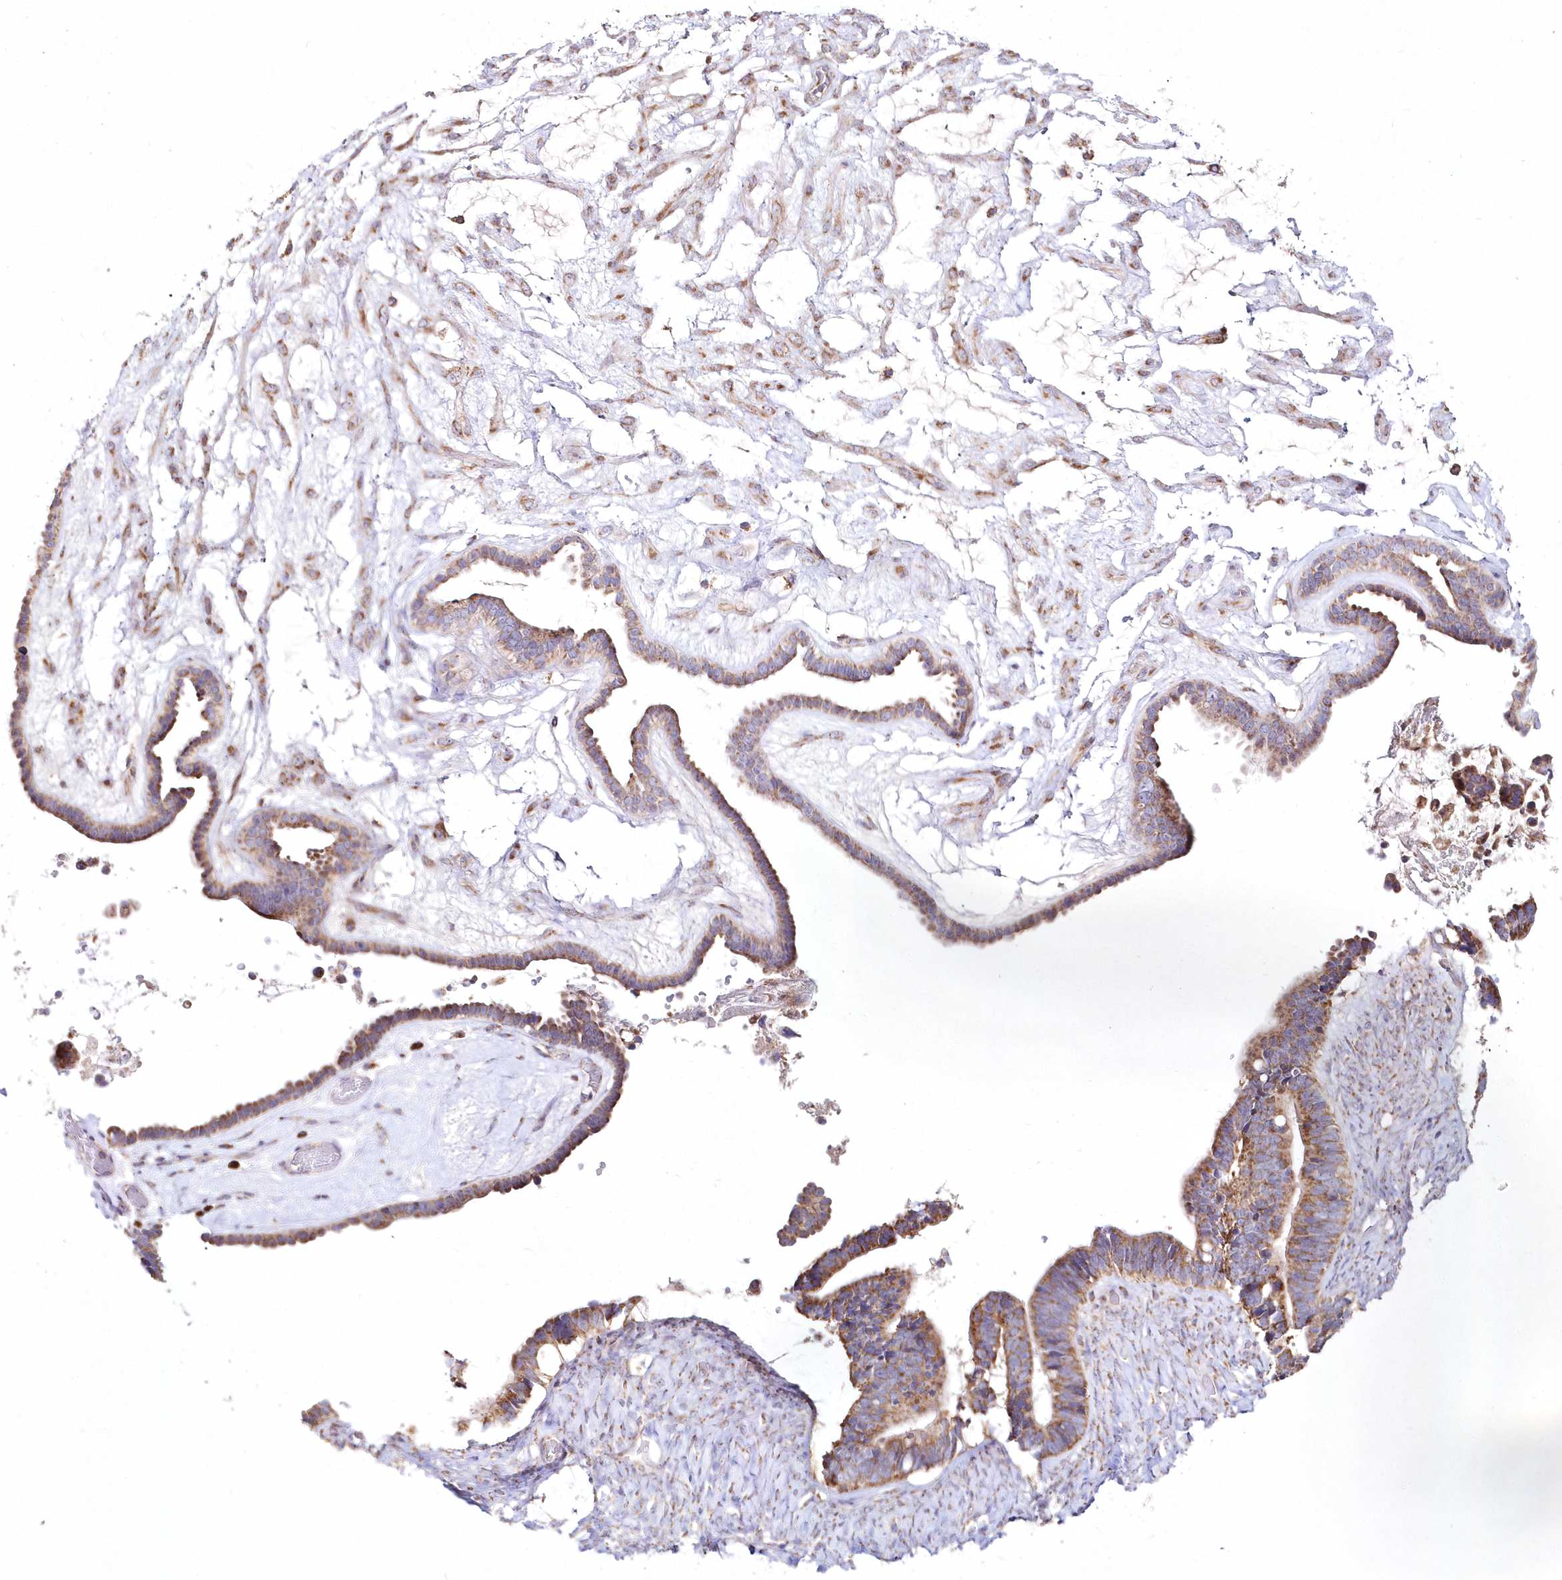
{"staining": {"intensity": "moderate", "quantity": ">75%", "location": "cytoplasmic/membranous"}, "tissue": "ovarian cancer", "cell_type": "Tumor cells", "image_type": "cancer", "snomed": [{"axis": "morphology", "description": "Cystadenocarcinoma, serous, NOS"}, {"axis": "topography", "description": "Ovary"}], "caption": "Human ovarian serous cystadenocarcinoma stained for a protein (brown) shows moderate cytoplasmic/membranous positive expression in approximately >75% of tumor cells.", "gene": "DNA2", "patient": {"sex": "female", "age": 56}}